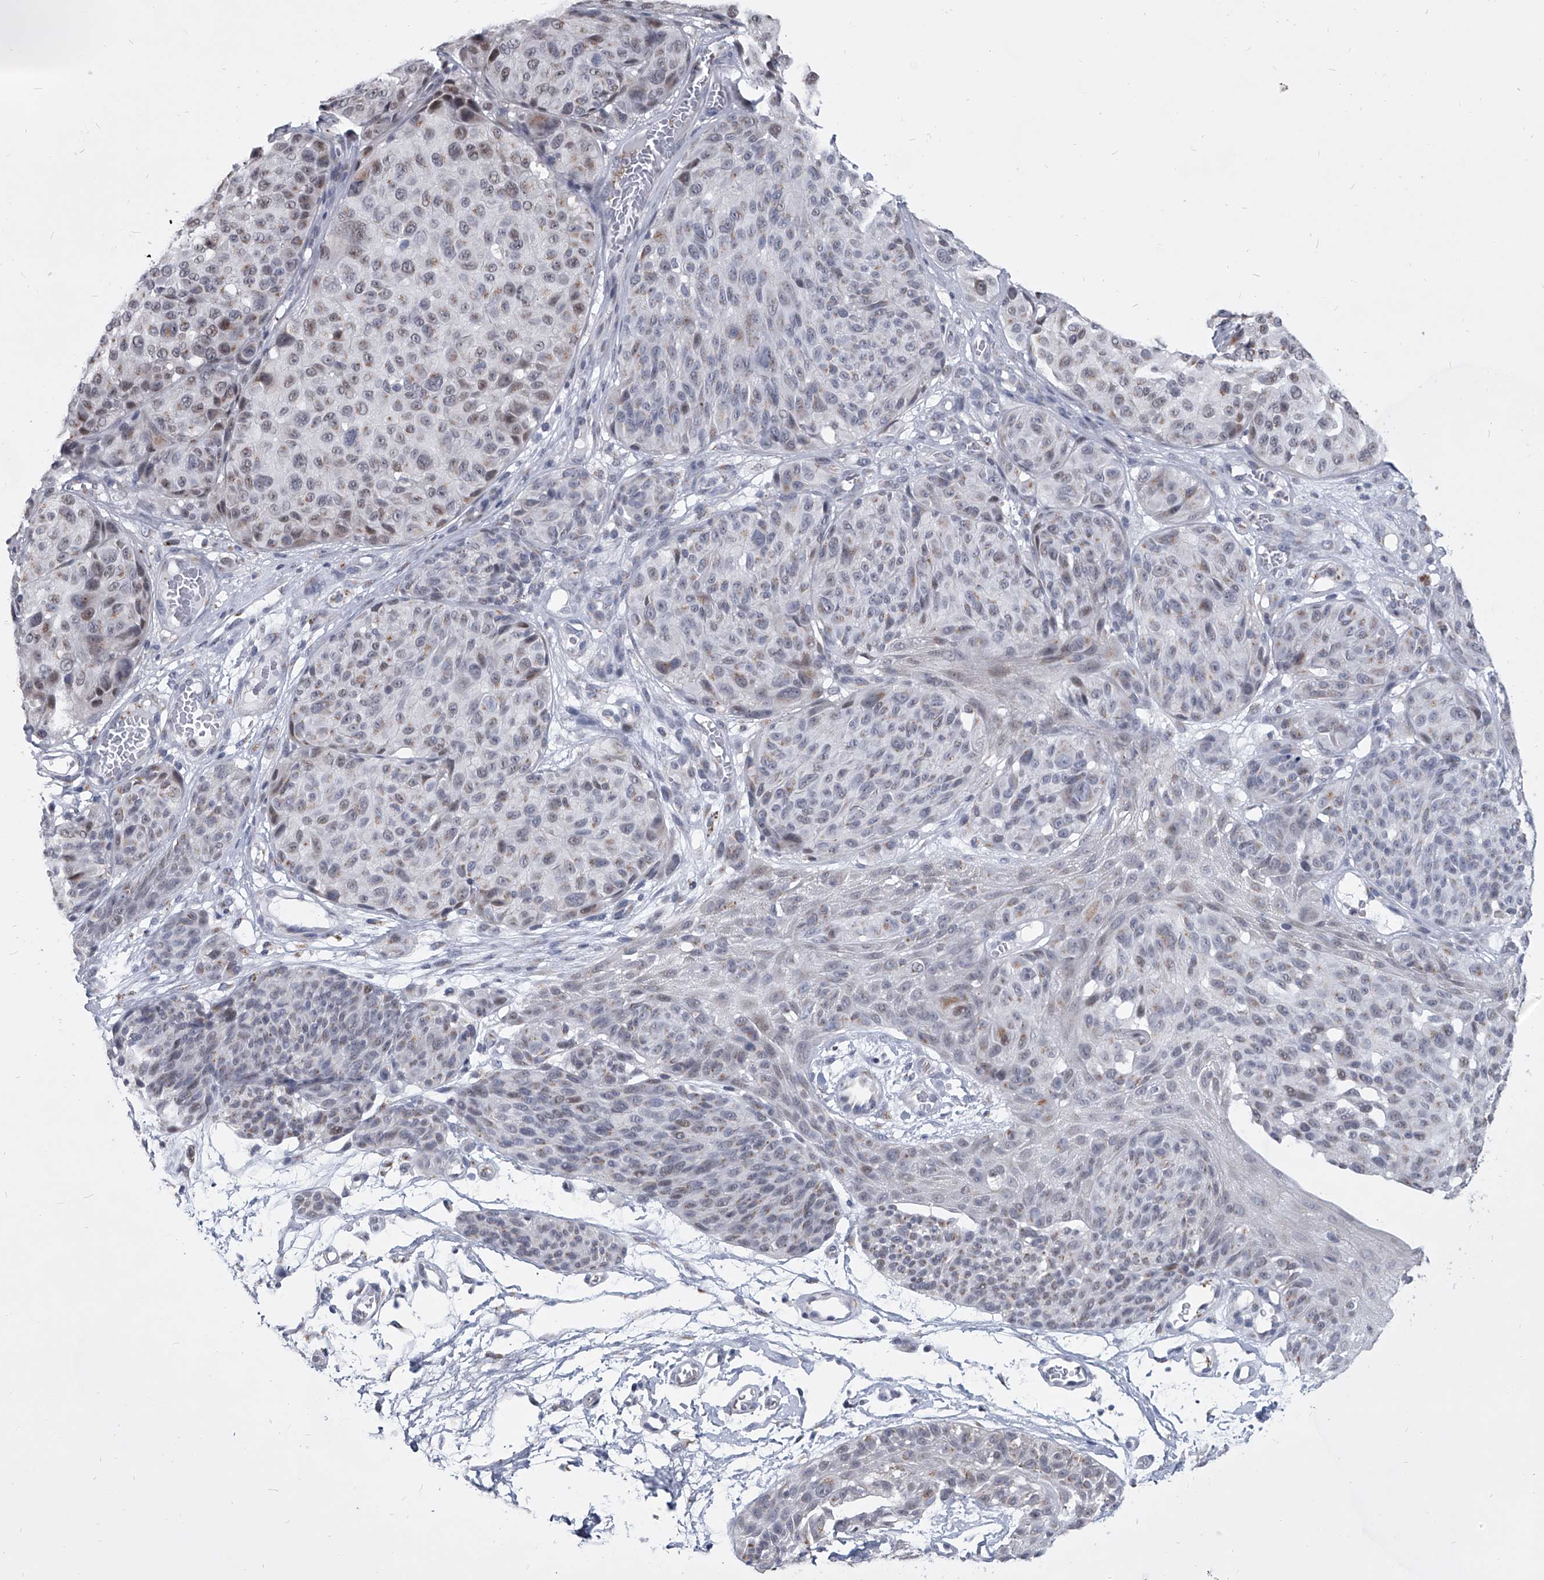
{"staining": {"intensity": "weak", "quantity": "<25%", "location": "cytoplasmic/membranous,nuclear"}, "tissue": "melanoma", "cell_type": "Tumor cells", "image_type": "cancer", "snomed": [{"axis": "morphology", "description": "Malignant melanoma, NOS"}, {"axis": "topography", "description": "Skin"}], "caption": "This is a photomicrograph of immunohistochemistry staining of melanoma, which shows no staining in tumor cells.", "gene": "EVA1C", "patient": {"sex": "male", "age": 83}}